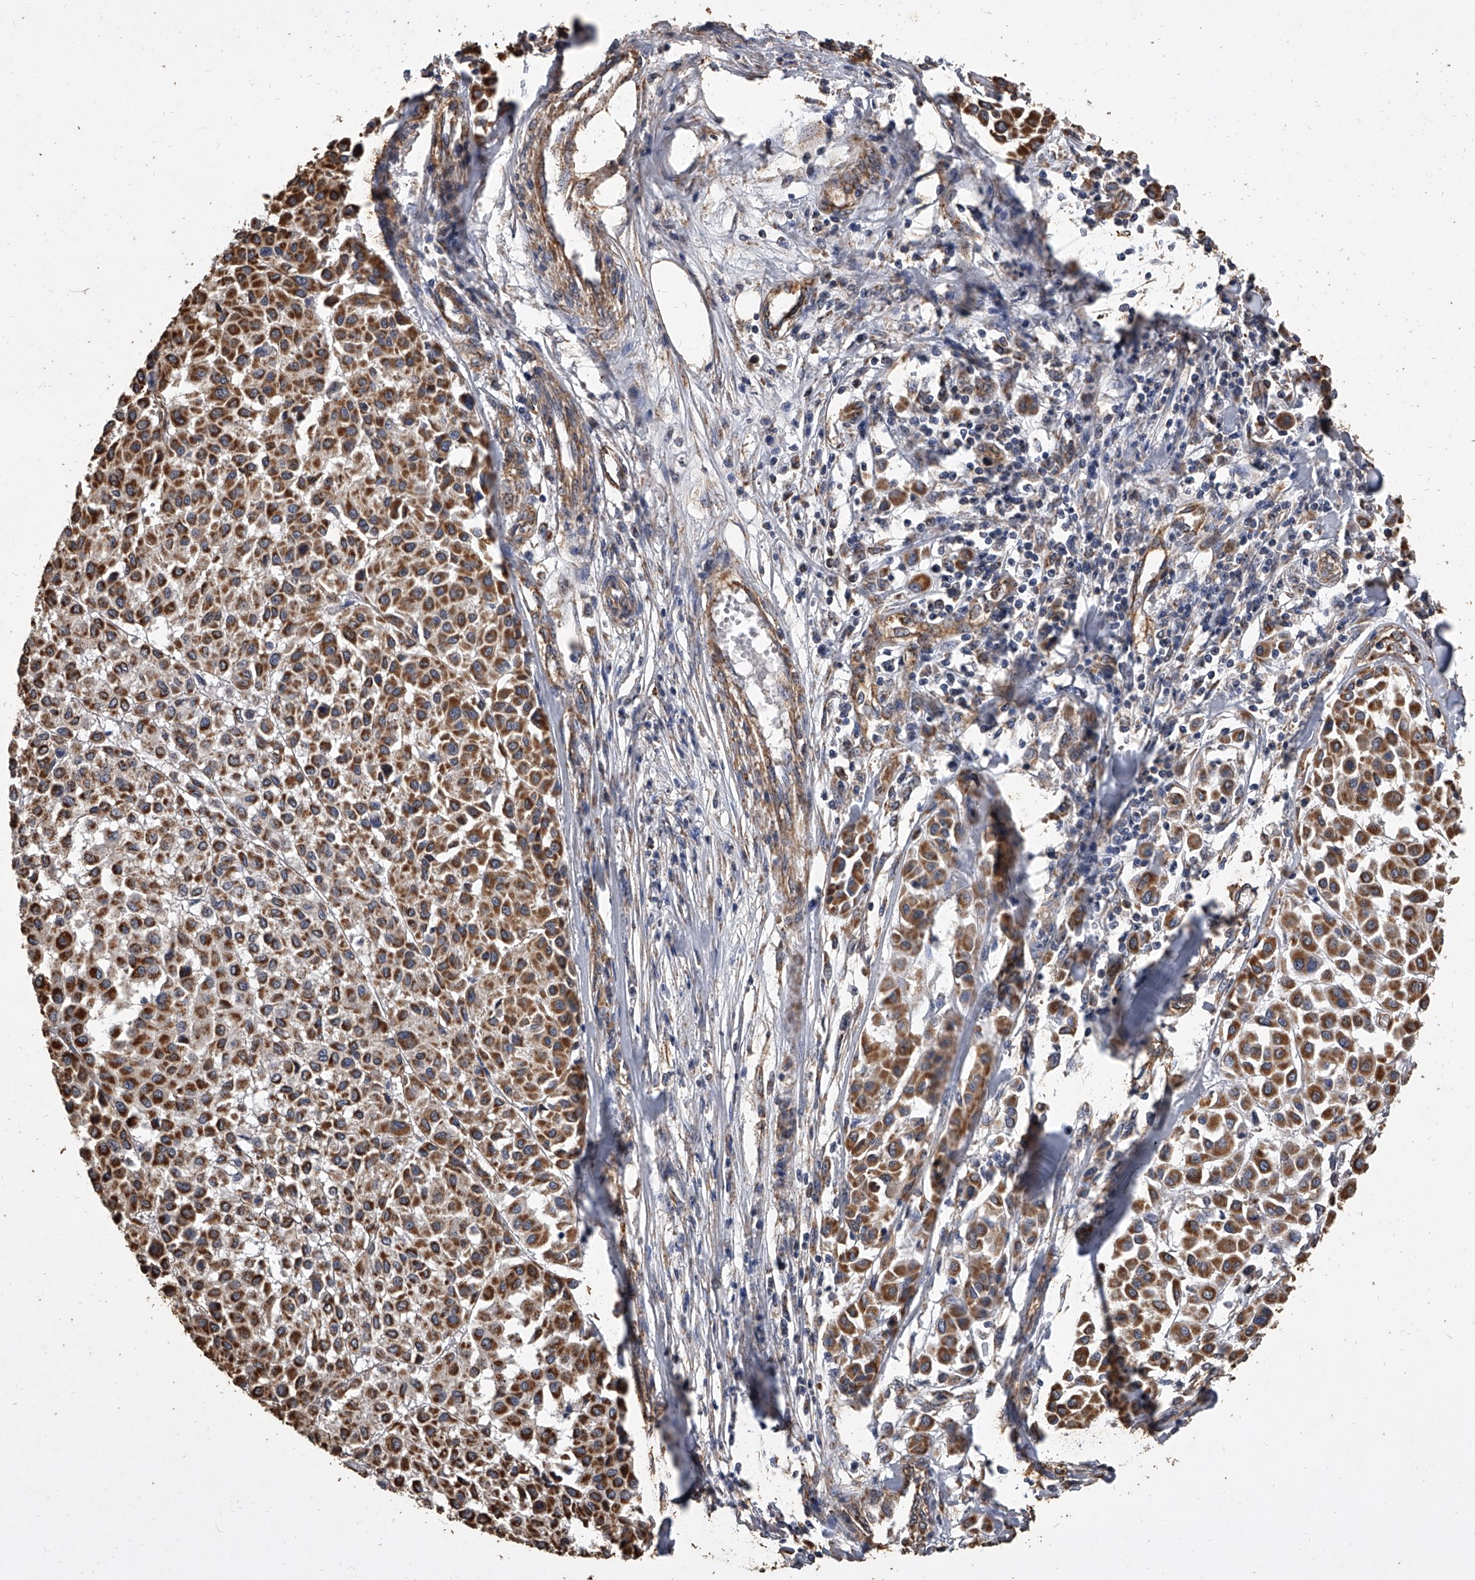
{"staining": {"intensity": "strong", "quantity": ">75%", "location": "cytoplasmic/membranous"}, "tissue": "melanoma", "cell_type": "Tumor cells", "image_type": "cancer", "snomed": [{"axis": "morphology", "description": "Malignant melanoma, Metastatic site"}, {"axis": "topography", "description": "Soft tissue"}], "caption": "Immunohistochemical staining of melanoma shows high levels of strong cytoplasmic/membranous positivity in approximately >75% of tumor cells. (DAB (3,3'-diaminobenzidine) IHC with brightfield microscopy, high magnification).", "gene": "MRPL28", "patient": {"sex": "male", "age": 41}}